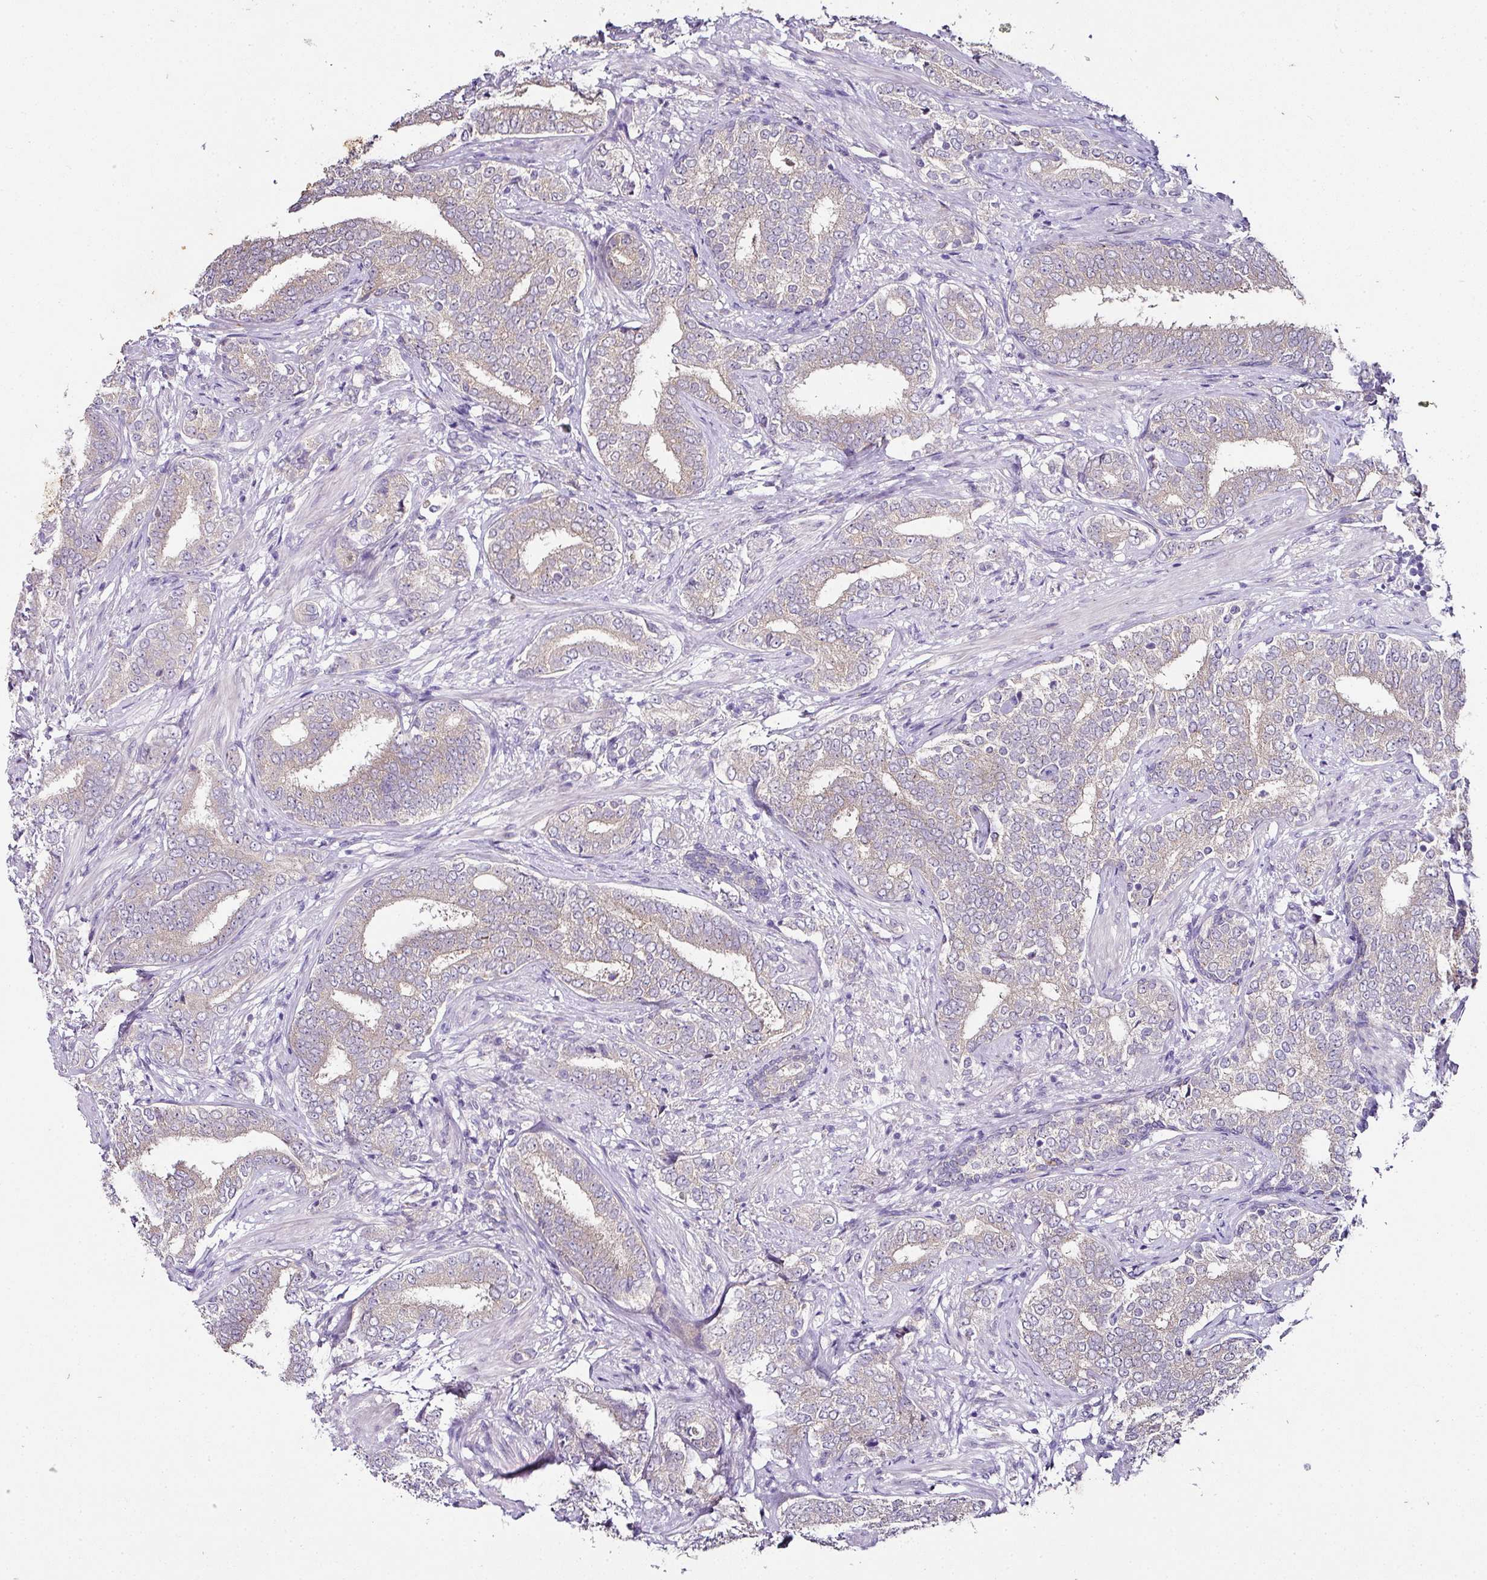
{"staining": {"intensity": "negative", "quantity": "none", "location": "none"}, "tissue": "prostate cancer", "cell_type": "Tumor cells", "image_type": "cancer", "snomed": [{"axis": "morphology", "description": "Adenocarcinoma, High grade"}, {"axis": "topography", "description": "Prostate"}], "caption": "Image shows no protein expression in tumor cells of prostate cancer tissue.", "gene": "SKIC2", "patient": {"sex": "male", "age": 72}}